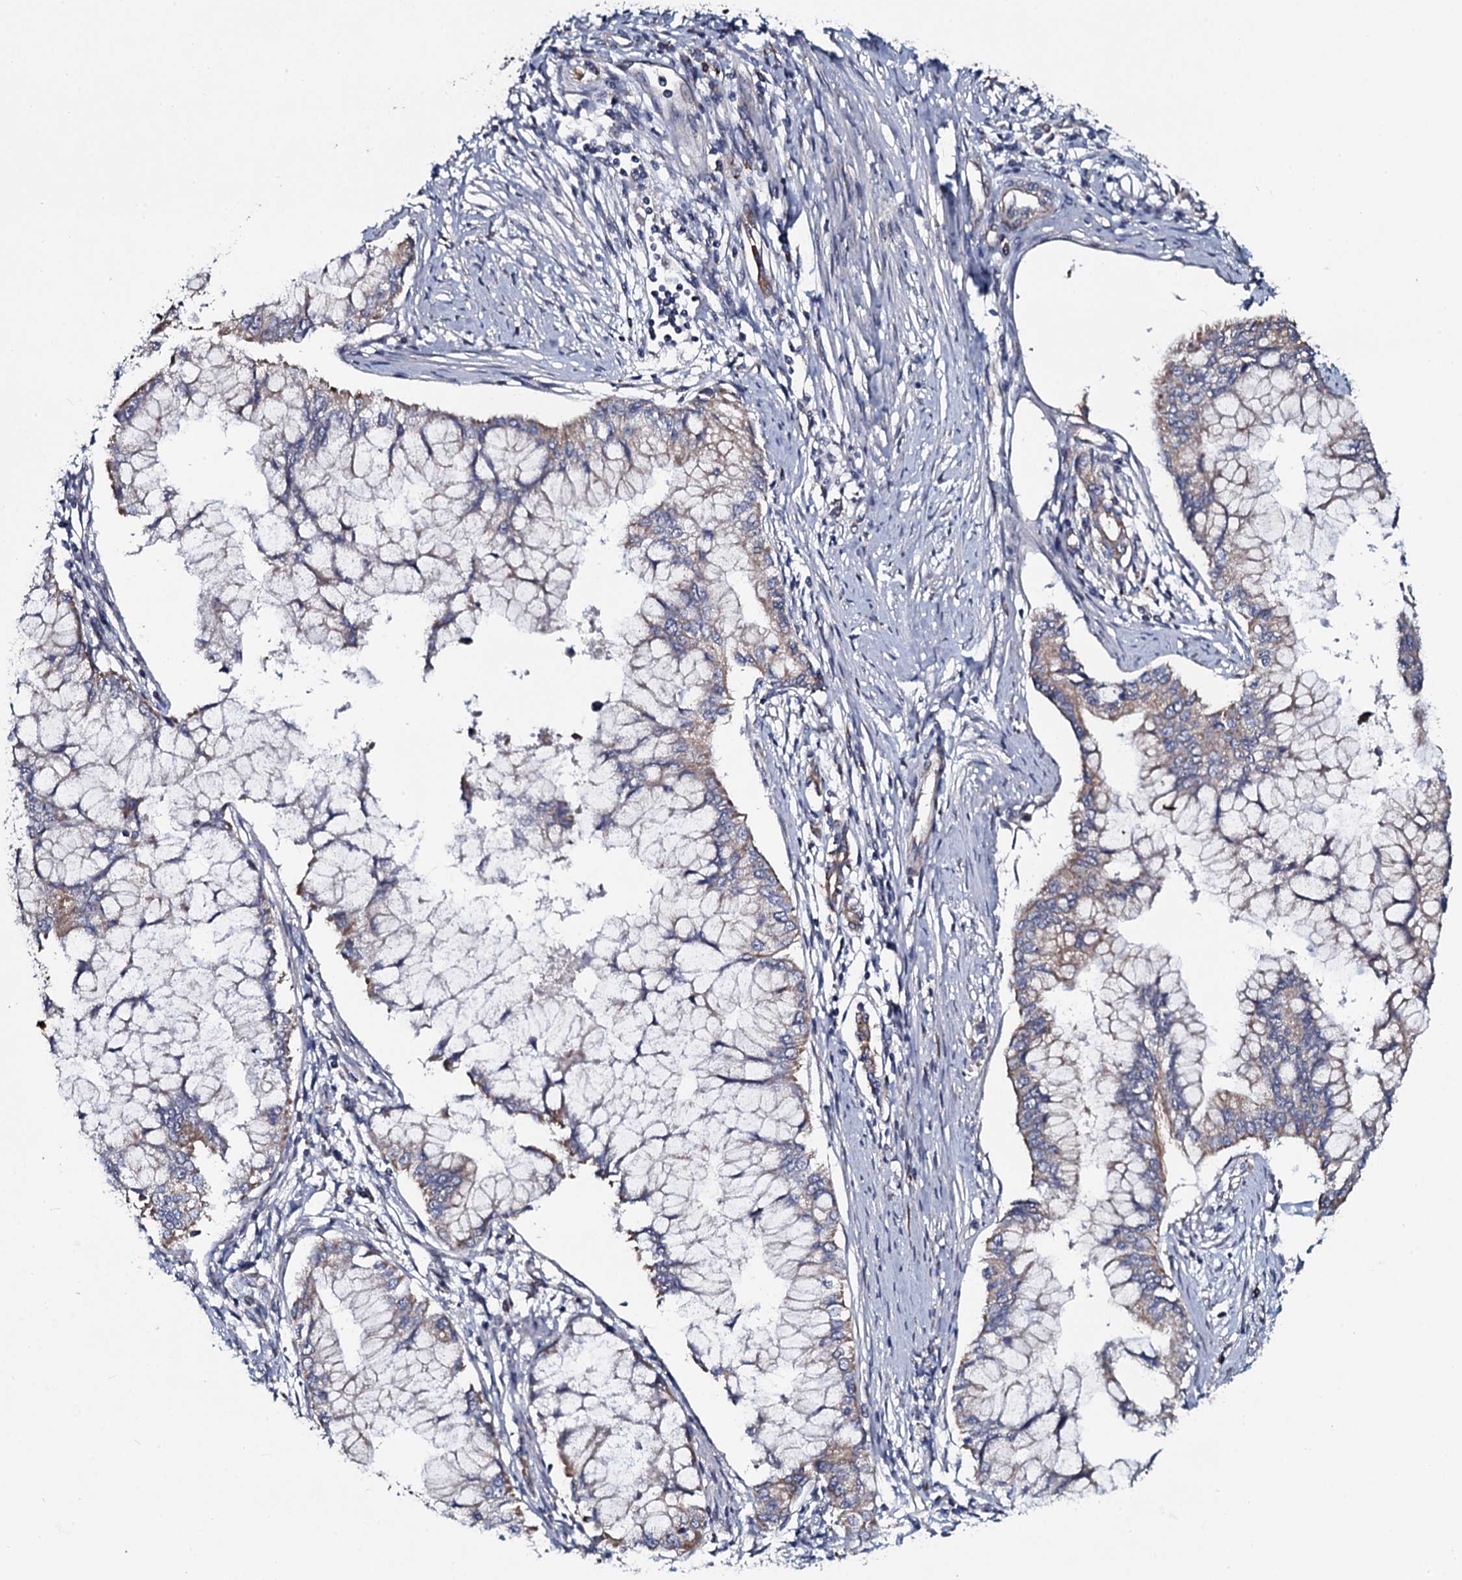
{"staining": {"intensity": "weak", "quantity": "25%-75%", "location": "cytoplasmic/membranous"}, "tissue": "pancreatic cancer", "cell_type": "Tumor cells", "image_type": "cancer", "snomed": [{"axis": "morphology", "description": "Adenocarcinoma, NOS"}, {"axis": "topography", "description": "Pancreas"}], "caption": "Immunohistochemical staining of human pancreatic cancer shows low levels of weak cytoplasmic/membranous expression in about 25%-75% of tumor cells. (IHC, brightfield microscopy, high magnification).", "gene": "KCTD4", "patient": {"sex": "male", "age": 46}}